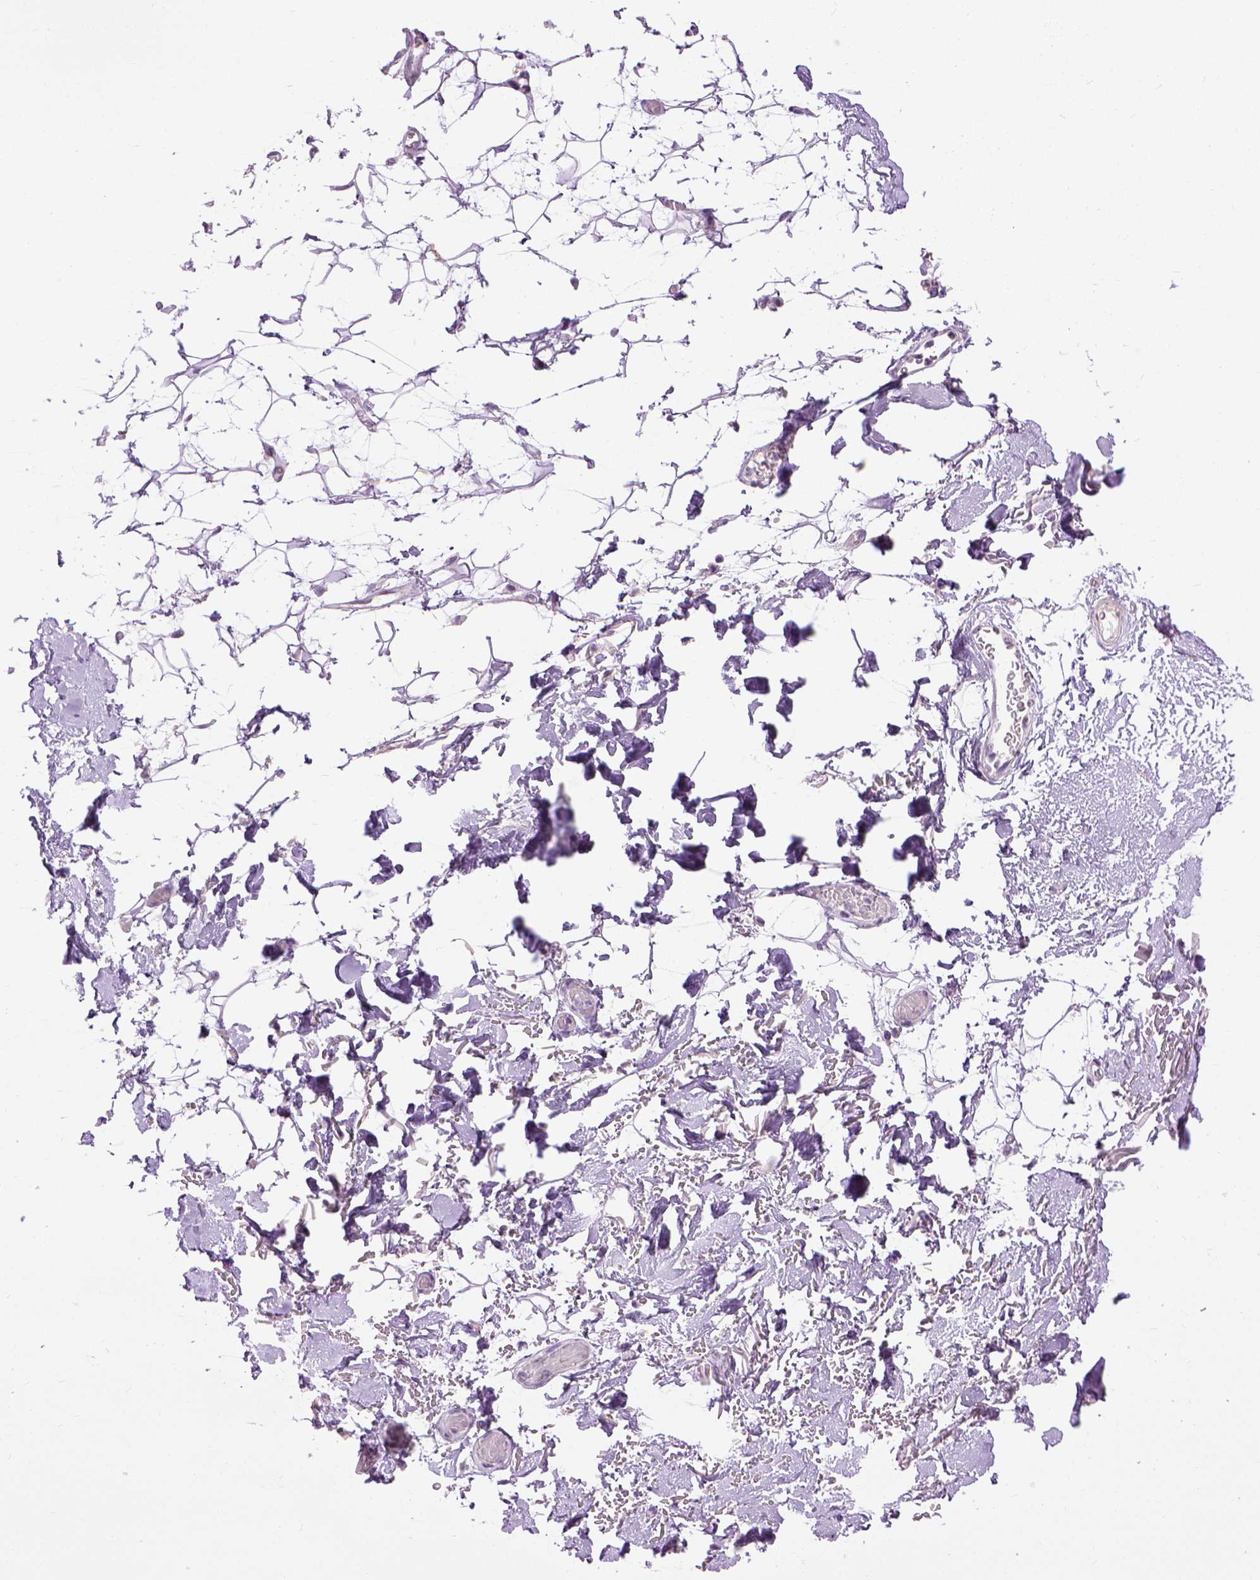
{"staining": {"intensity": "negative", "quantity": "none", "location": "none"}, "tissue": "adipose tissue", "cell_type": "Adipocytes", "image_type": "normal", "snomed": [{"axis": "morphology", "description": "Normal tissue, NOS"}, {"axis": "topography", "description": "Anal"}, {"axis": "topography", "description": "Peripheral nerve tissue"}], "caption": "High power microscopy image of an immunohistochemistry image of benign adipose tissue, revealing no significant staining in adipocytes.", "gene": "UTP4", "patient": {"sex": "male", "age": 78}}